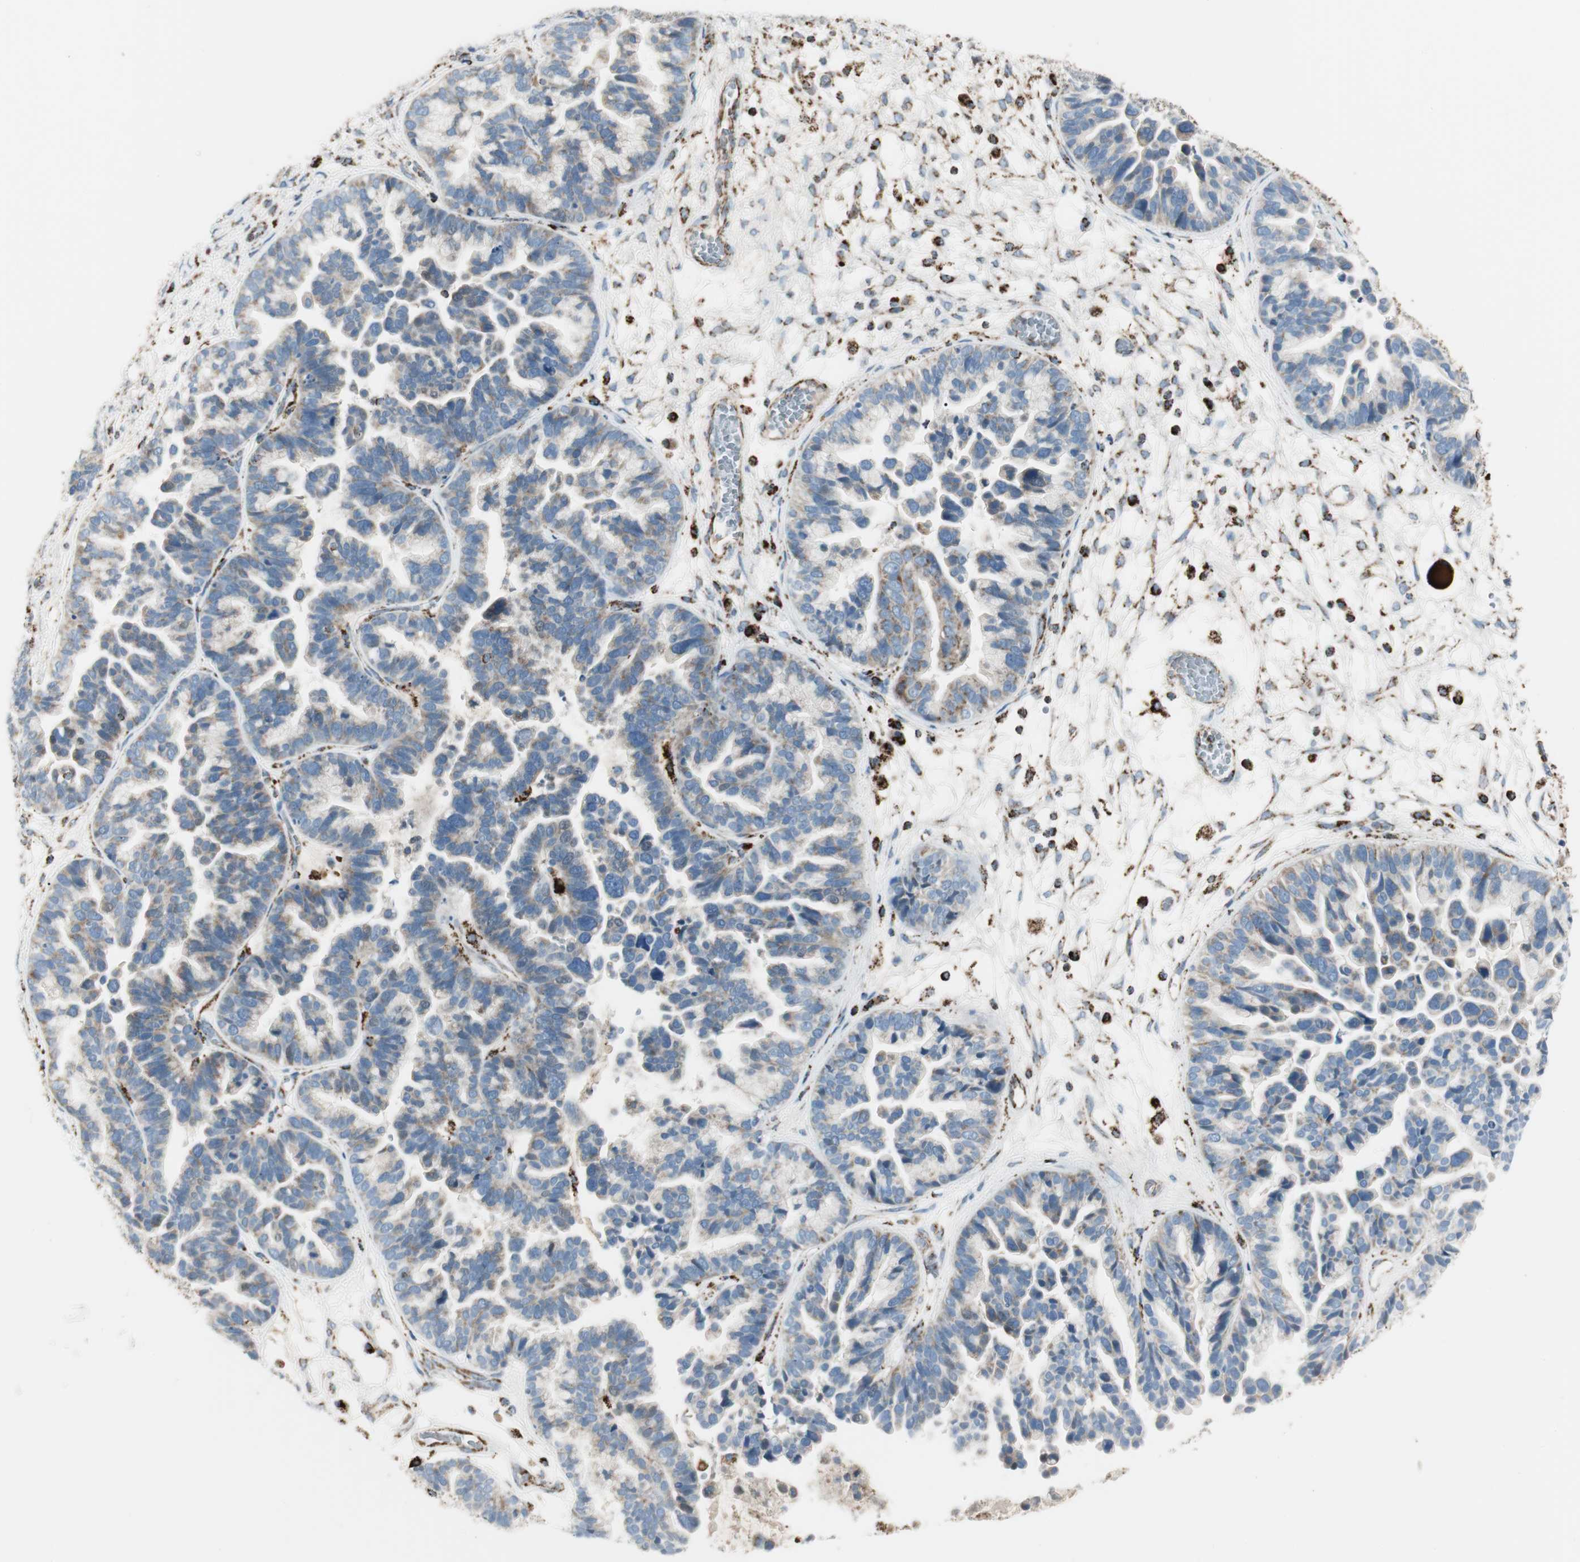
{"staining": {"intensity": "moderate", "quantity": "<25%", "location": "cytoplasmic/membranous"}, "tissue": "ovarian cancer", "cell_type": "Tumor cells", "image_type": "cancer", "snomed": [{"axis": "morphology", "description": "Cystadenocarcinoma, serous, NOS"}, {"axis": "topography", "description": "Ovary"}], "caption": "Moderate cytoplasmic/membranous expression is seen in approximately <25% of tumor cells in serous cystadenocarcinoma (ovarian).", "gene": "ME2", "patient": {"sex": "female", "age": 56}}